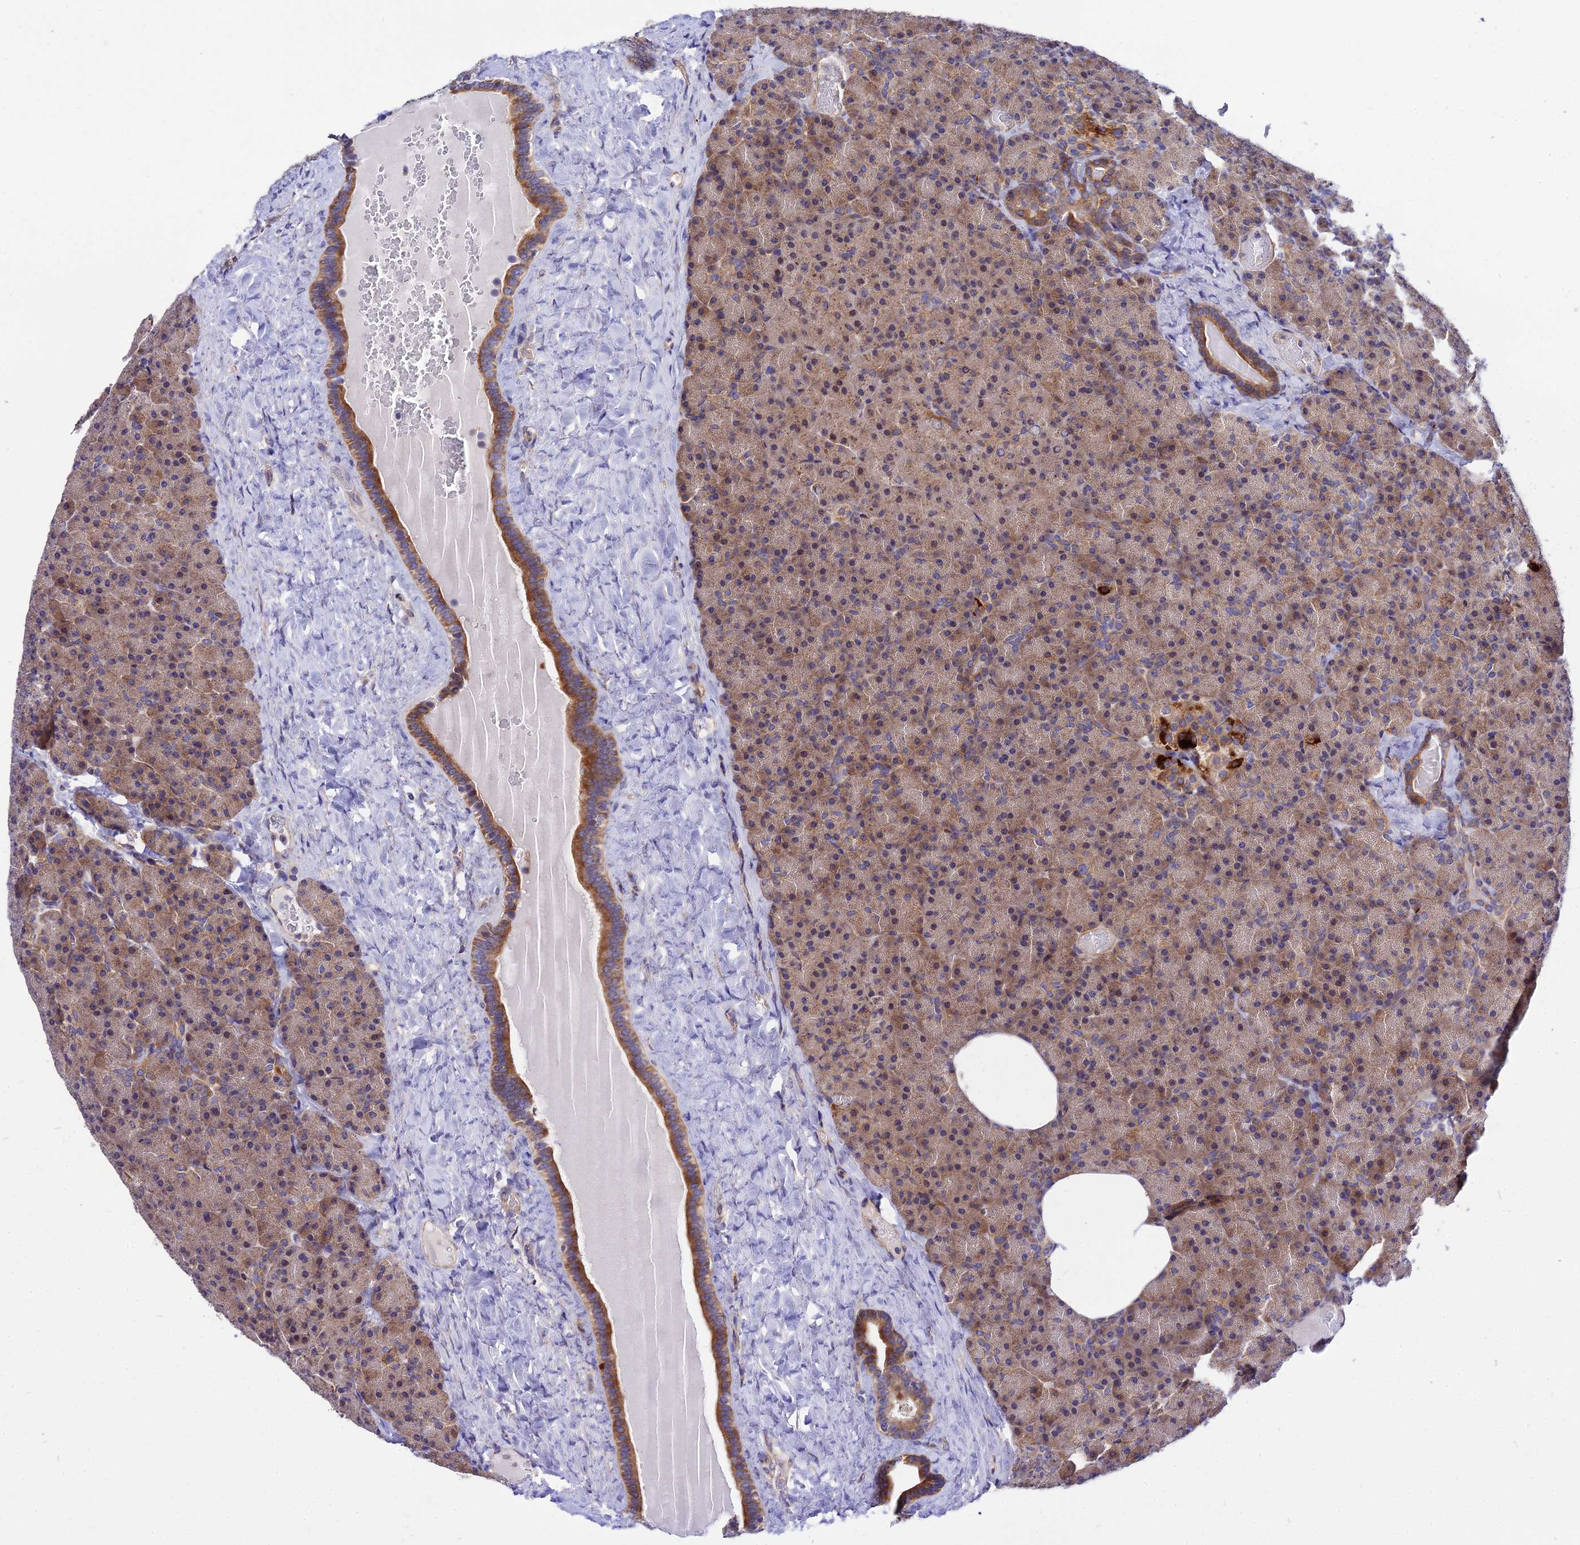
{"staining": {"intensity": "moderate", "quantity": ">75%", "location": "cytoplasmic/membranous"}, "tissue": "pancreas", "cell_type": "Exocrine glandular cells", "image_type": "normal", "snomed": [{"axis": "morphology", "description": "Normal tissue, NOS"}, {"axis": "morphology", "description": "Carcinoid, malignant, NOS"}, {"axis": "topography", "description": "Pancreas"}], "caption": "Pancreas stained with IHC shows moderate cytoplasmic/membranous expression in approximately >75% of exocrine glandular cells.", "gene": "CDC37L1", "patient": {"sex": "female", "age": 35}}